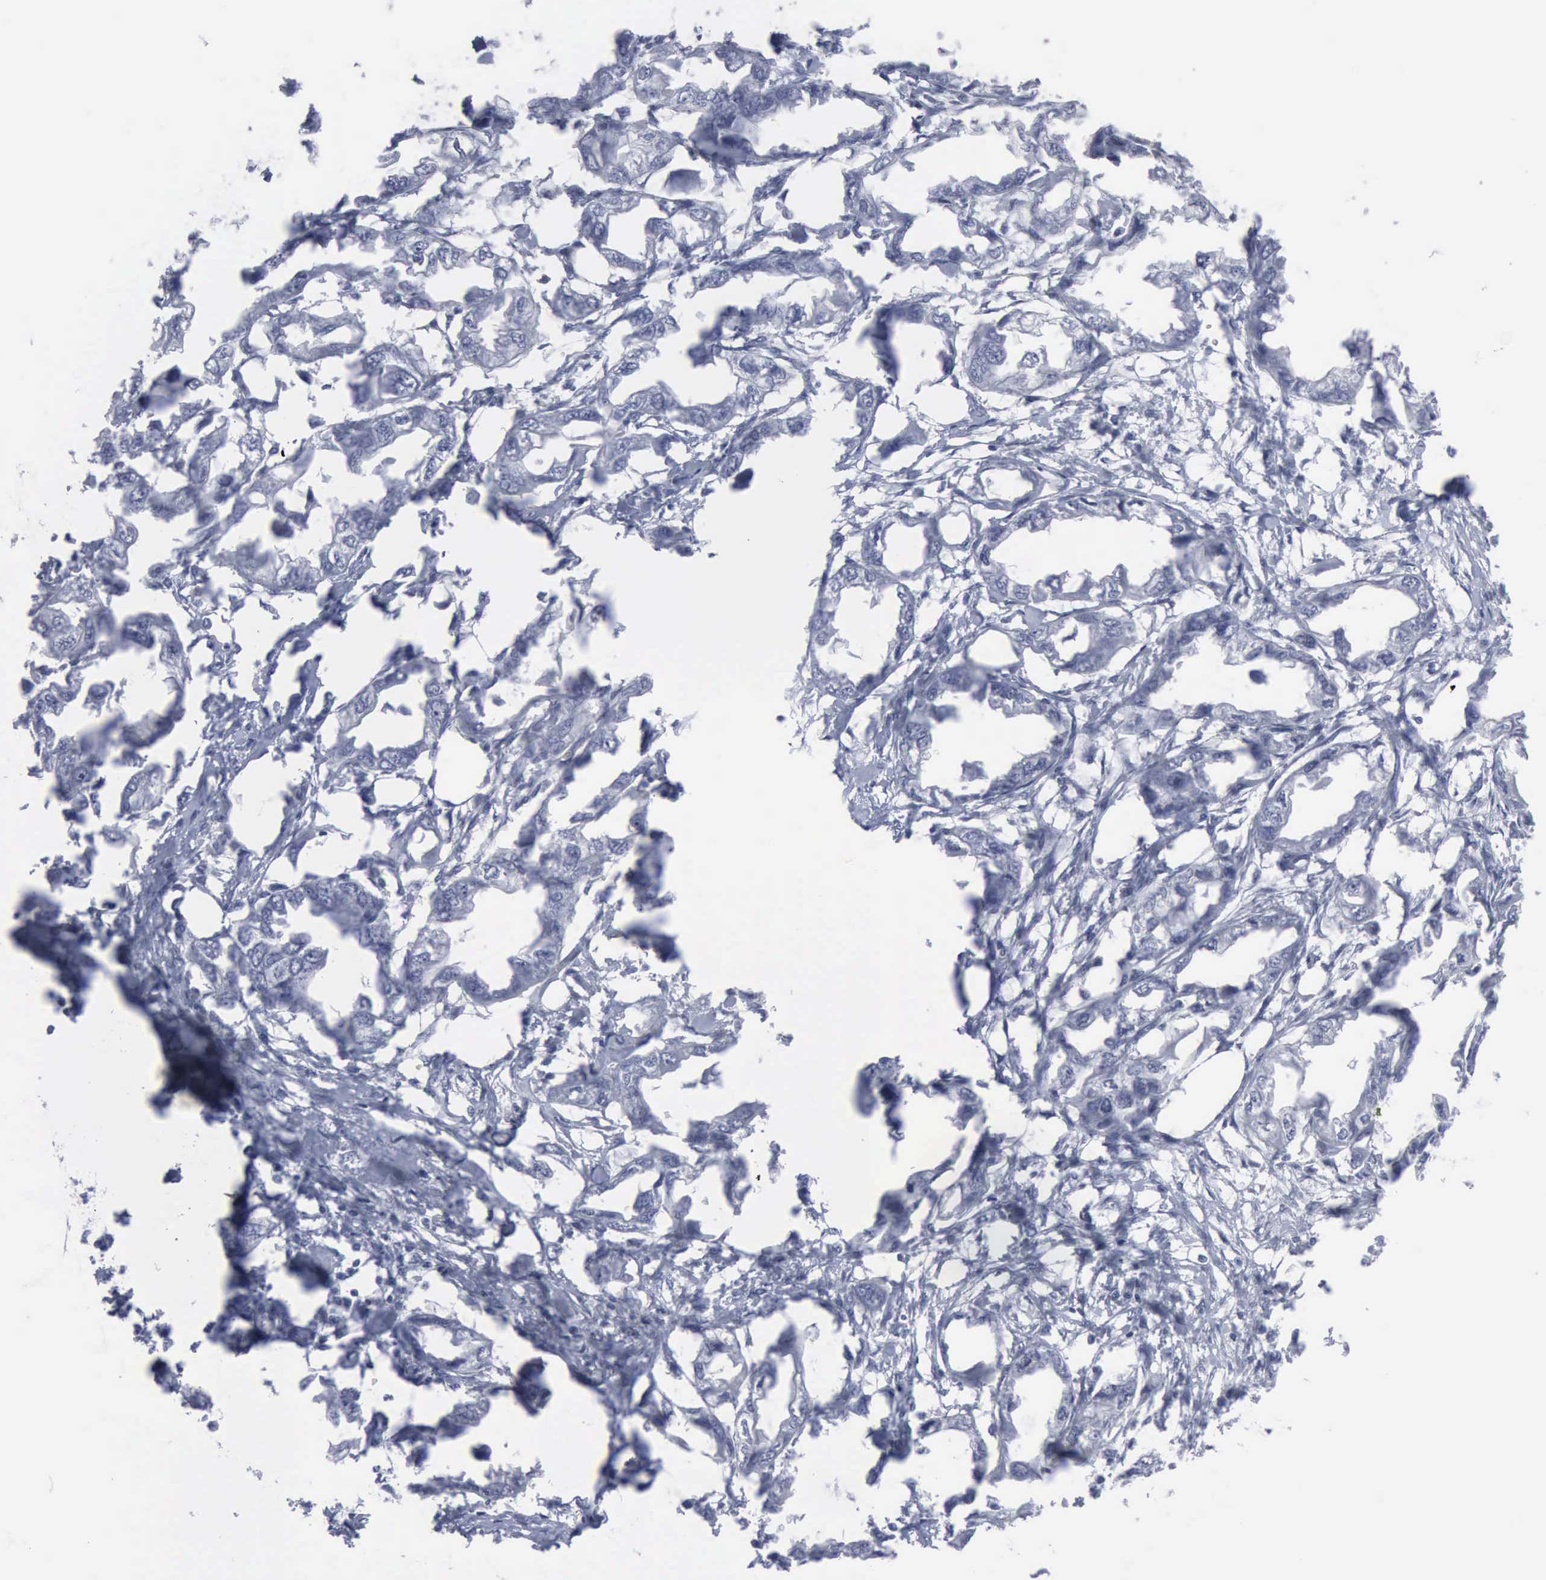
{"staining": {"intensity": "negative", "quantity": "none", "location": "none"}, "tissue": "endometrial cancer", "cell_type": "Tumor cells", "image_type": "cancer", "snomed": [{"axis": "morphology", "description": "Adenocarcinoma, NOS"}, {"axis": "topography", "description": "Endometrium"}], "caption": "Tumor cells are negative for protein expression in human endometrial cancer. (Stains: DAB immunohistochemistry with hematoxylin counter stain, Microscopy: brightfield microscopy at high magnification).", "gene": "MCM5", "patient": {"sex": "female", "age": 67}}